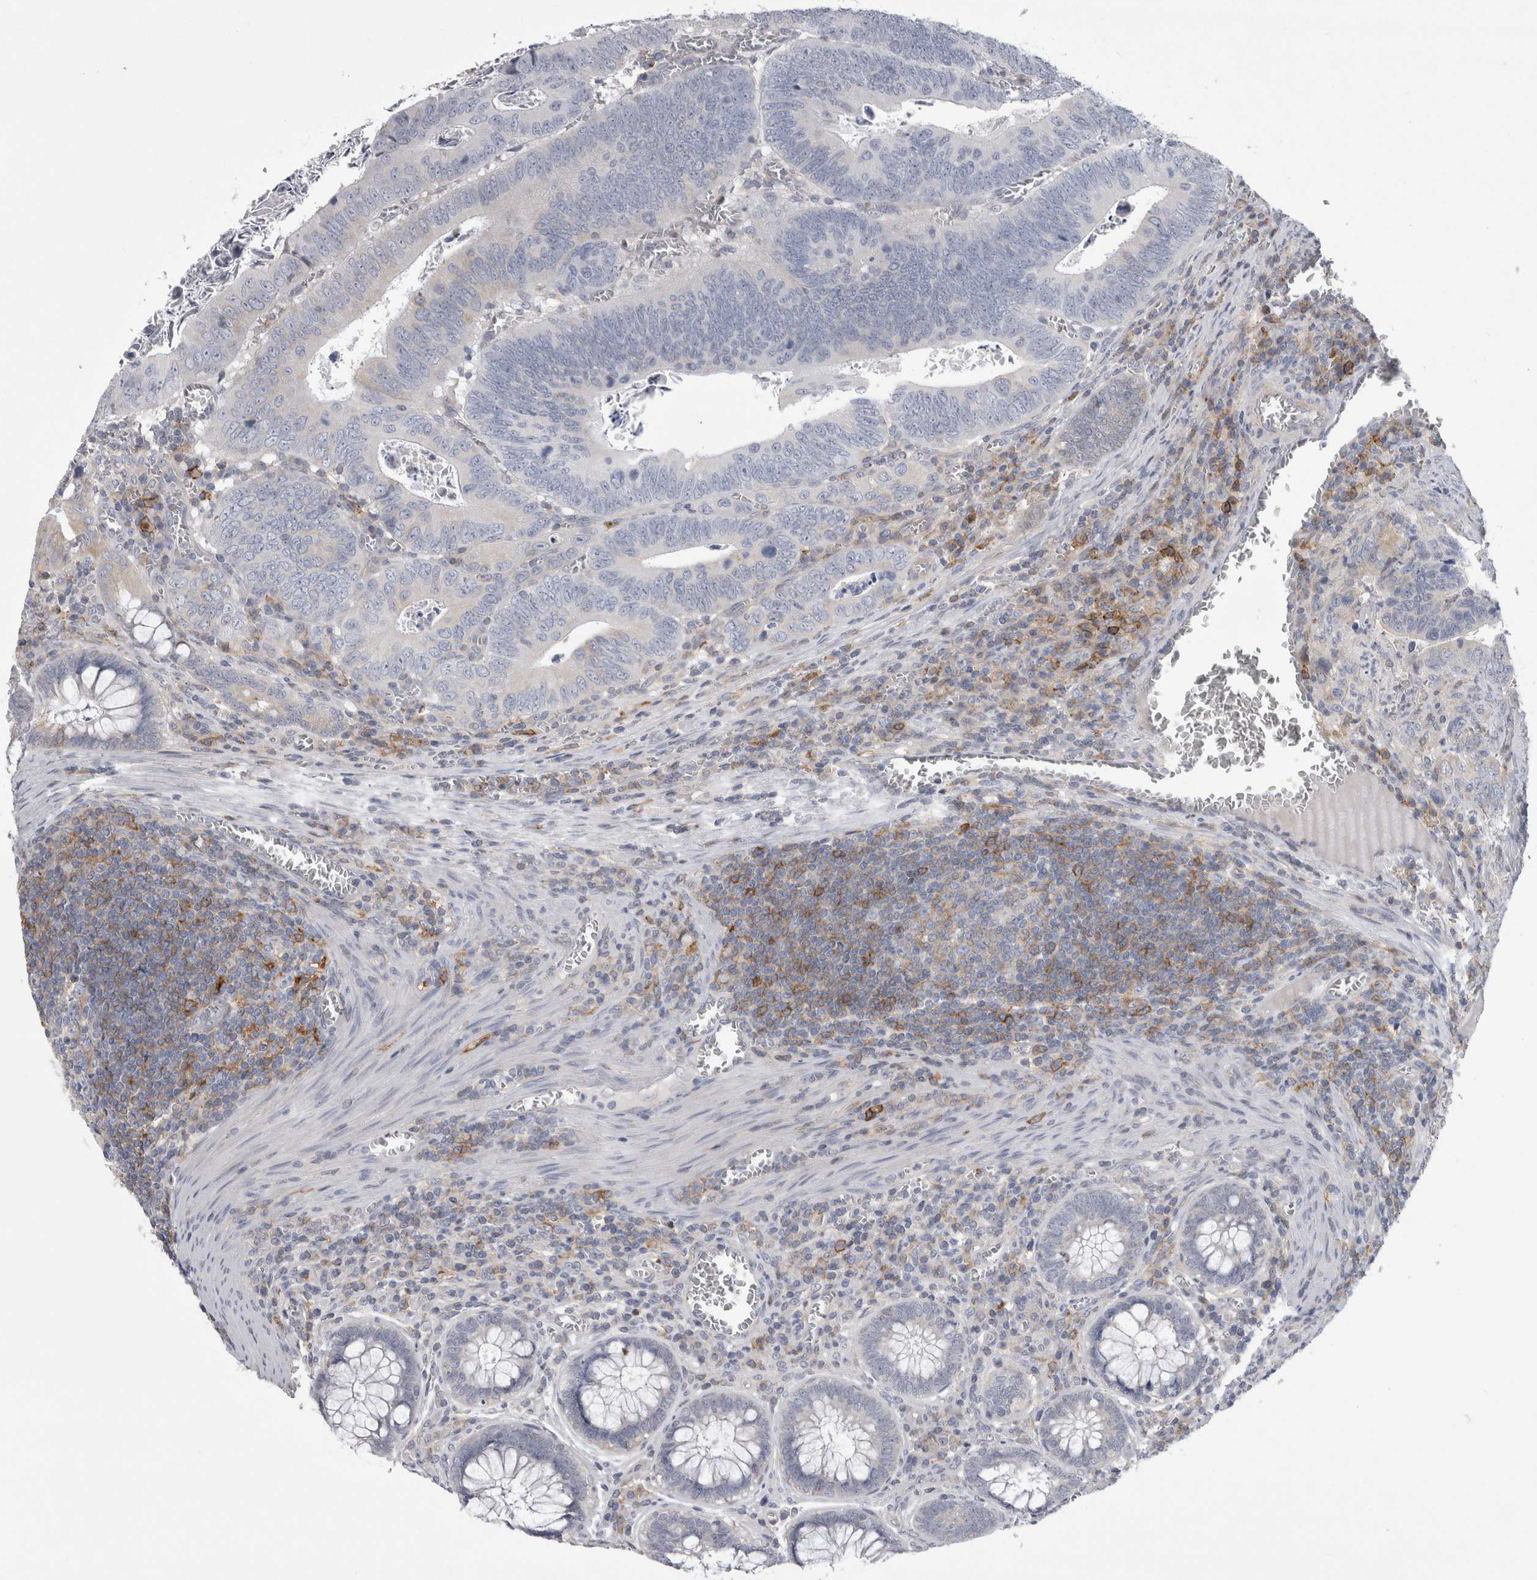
{"staining": {"intensity": "weak", "quantity": "<25%", "location": "cytoplasmic/membranous"}, "tissue": "colorectal cancer", "cell_type": "Tumor cells", "image_type": "cancer", "snomed": [{"axis": "morphology", "description": "Inflammation, NOS"}, {"axis": "morphology", "description": "Adenocarcinoma, NOS"}, {"axis": "topography", "description": "Colon"}], "caption": "Protein analysis of colorectal cancer reveals no significant positivity in tumor cells. (DAB immunohistochemistry, high magnification).", "gene": "AFMID", "patient": {"sex": "male", "age": 72}}